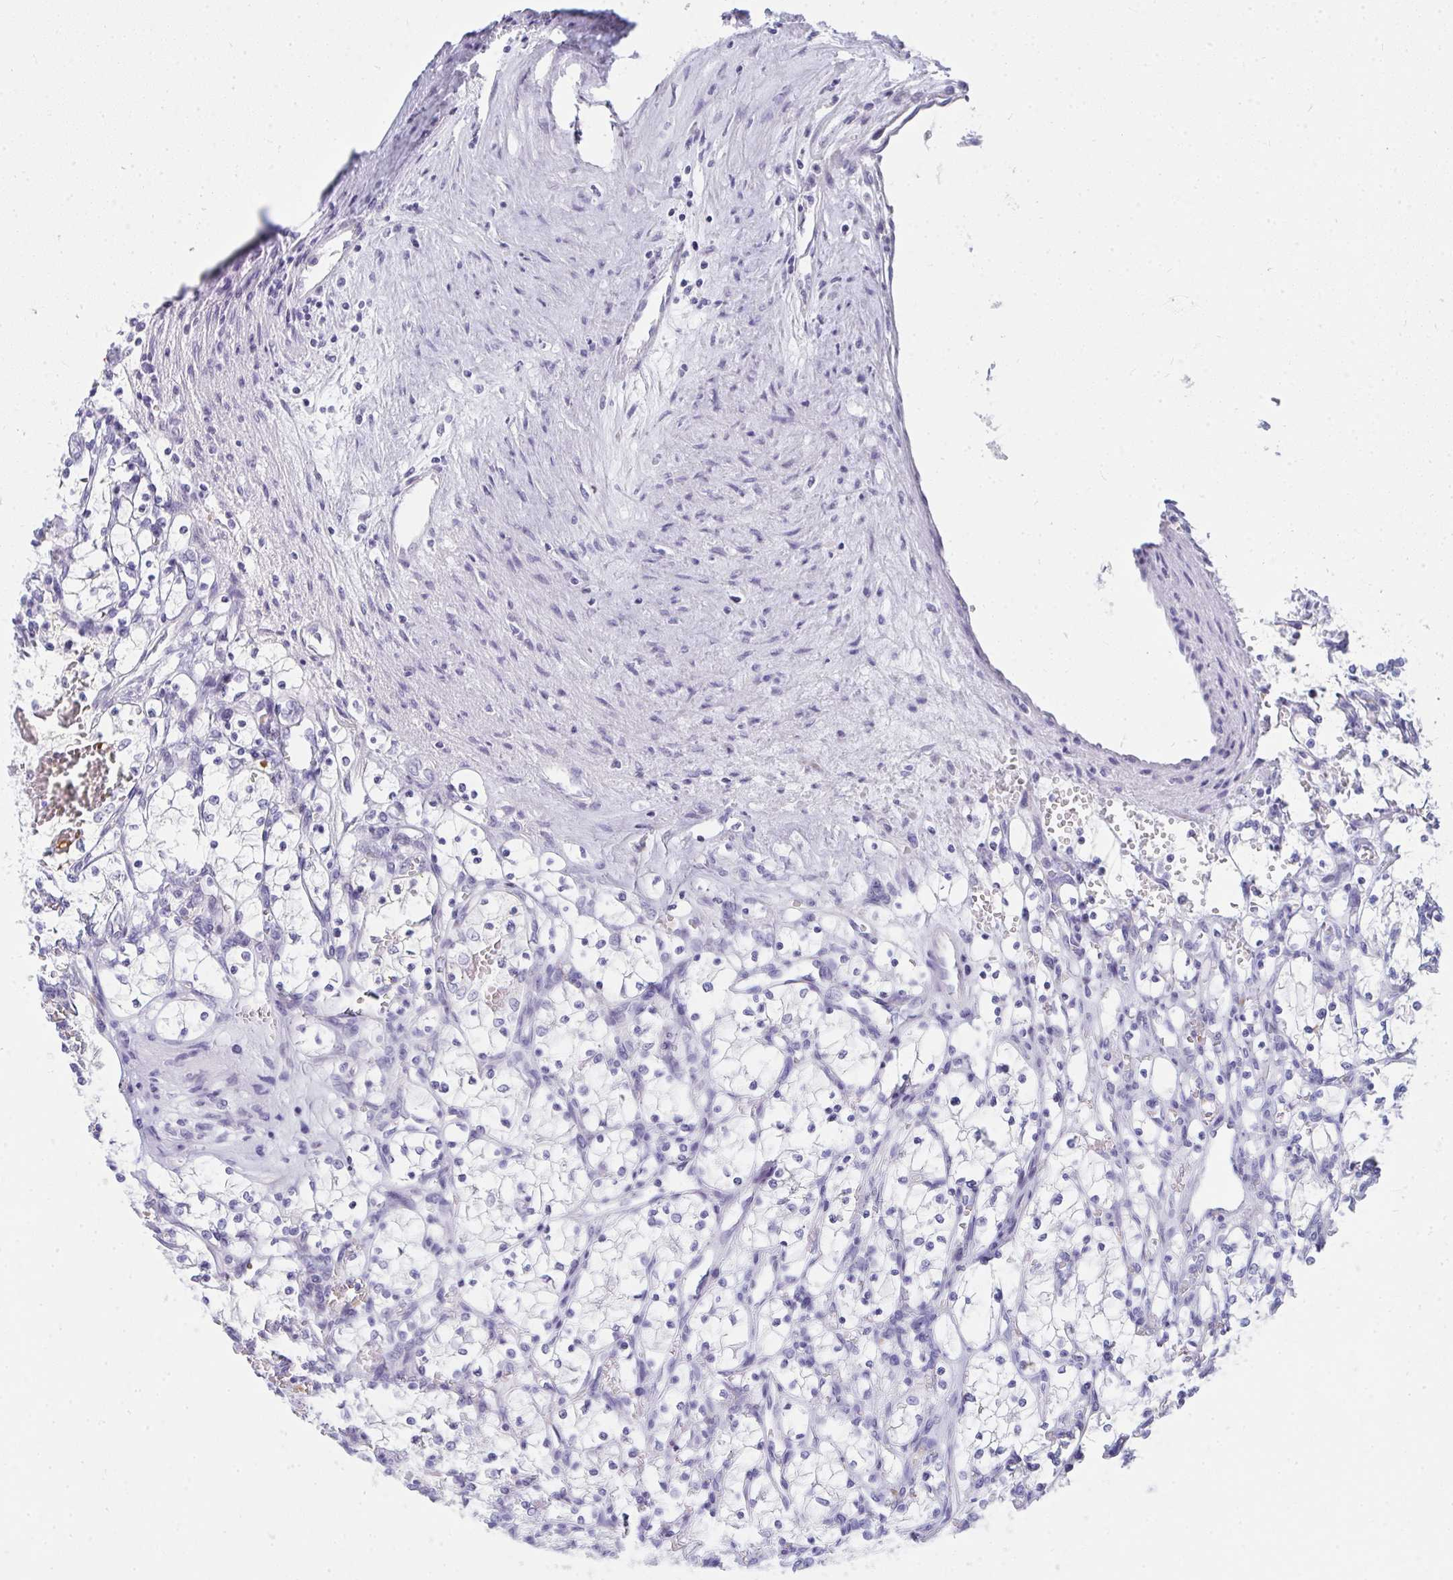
{"staining": {"intensity": "negative", "quantity": "none", "location": "none"}, "tissue": "renal cancer", "cell_type": "Tumor cells", "image_type": "cancer", "snomed": [{"axis": "morphology", "description": "Adenocarcinoma, NOS"}, {"axis": "topography", "description": "Kidney"}], "caption": "This is a photomicrograph of immunohistochemistry (IHC) staining of adenocarcinoma (renal), which shows no expression in tumor cells. Brightfield microscopy of immunohistochemistry (IHC) stained with DAB (3,3'-diaminobenzidine) (brown) and hematoxylin (blue), captured at high magnification.", "gene": "ZNF182", "patient": {"sex": "female", "age": 69}}